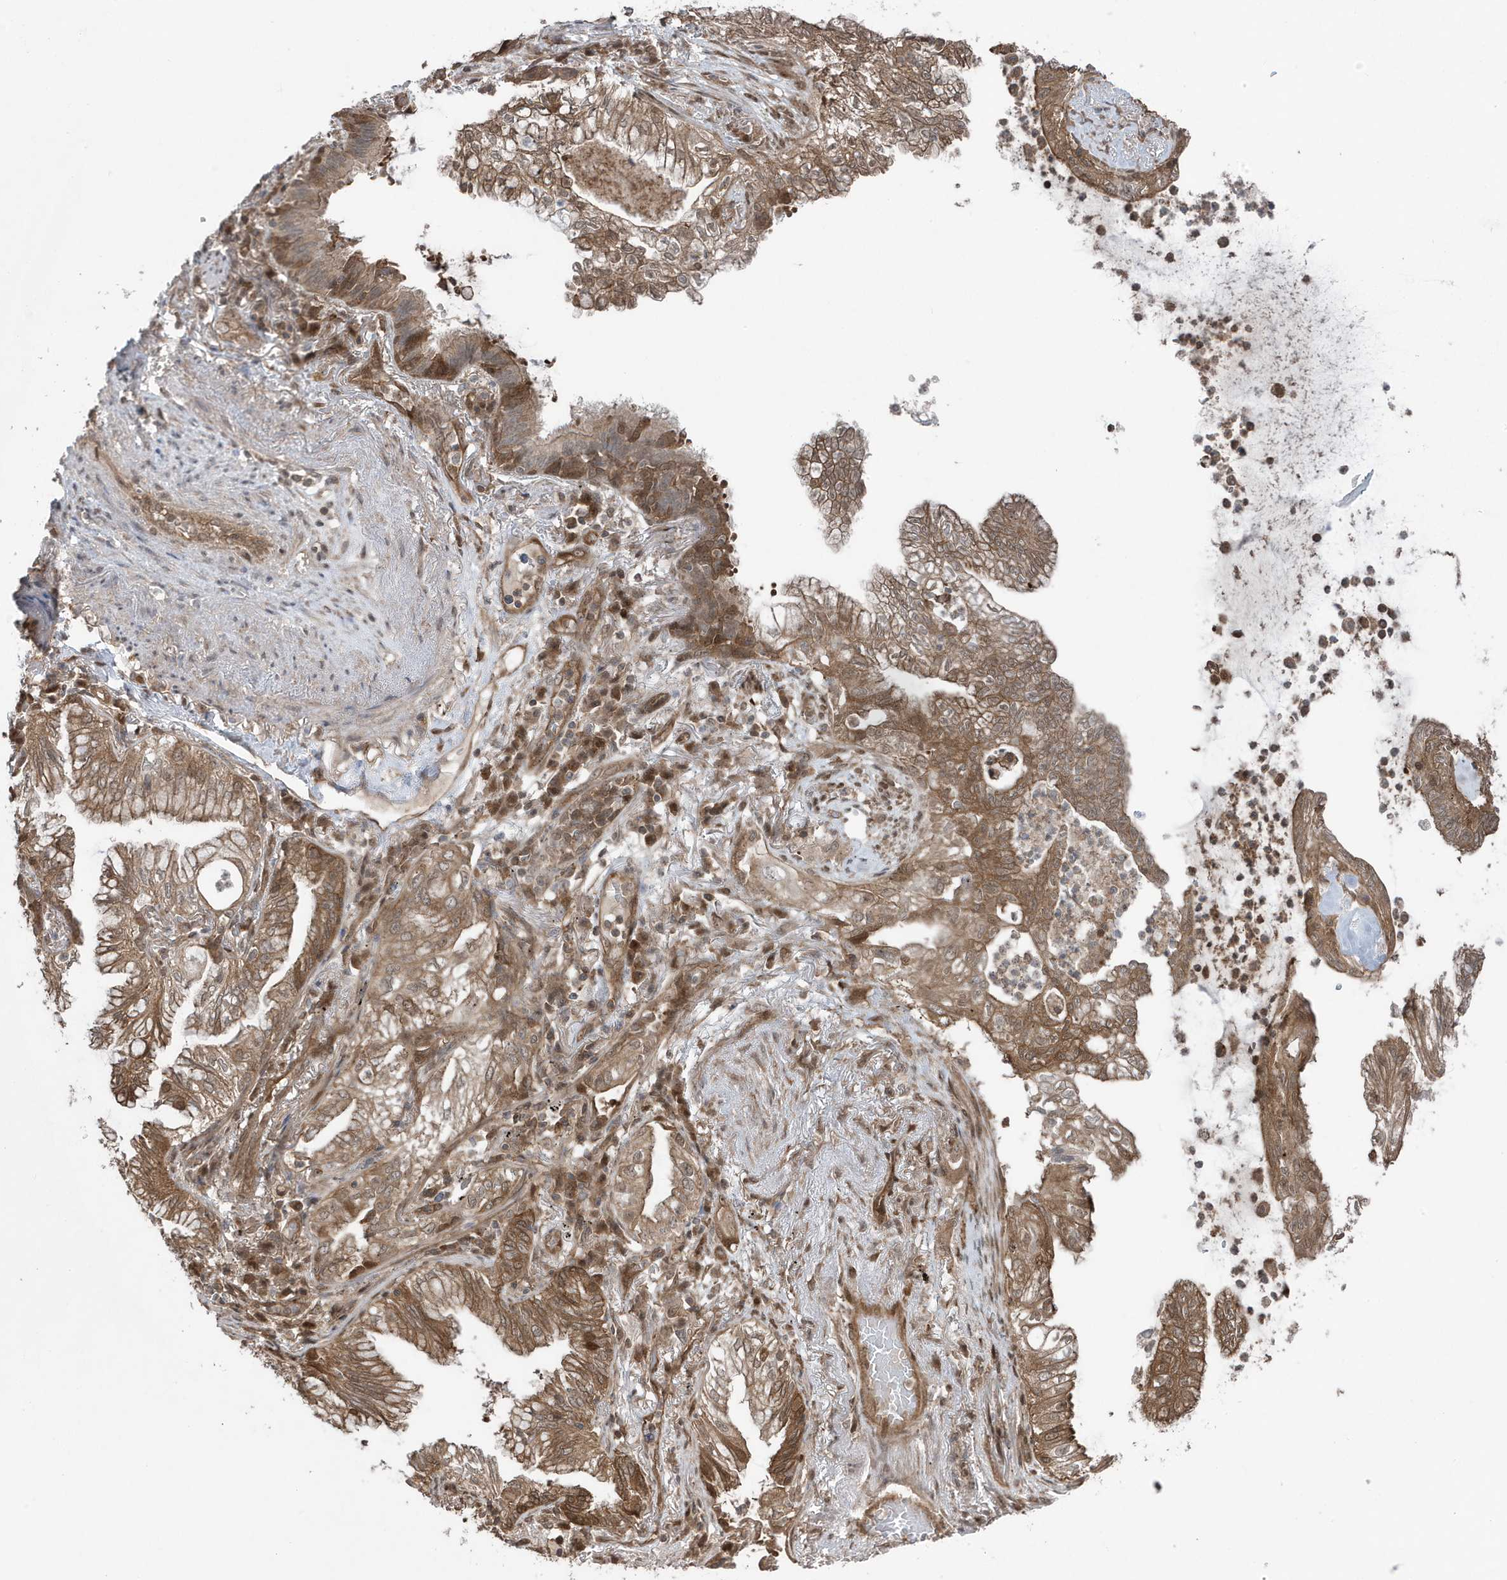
{"staining": {"intensity": "moderate", "quantity": ">75%", "location": "cytoplasmic/membranous"}, "tissue": "lung cancer", "cell_type": "Tumor cells", "image_type": "cancer", "snomed": [{"axis": "morphology", "description": "Adenocarcinoma, NOS"}, {"axis": "topography", "description": "Lung"}], "caption": "An image of human lung cancer (adenocarcinoma) stained for a protein demonstrates moderate cytoplasmic/membranous brown staining in tumor cells.", "gene": "MAPK1IP1L", "patient": {"sex": "female", "age": 70}}